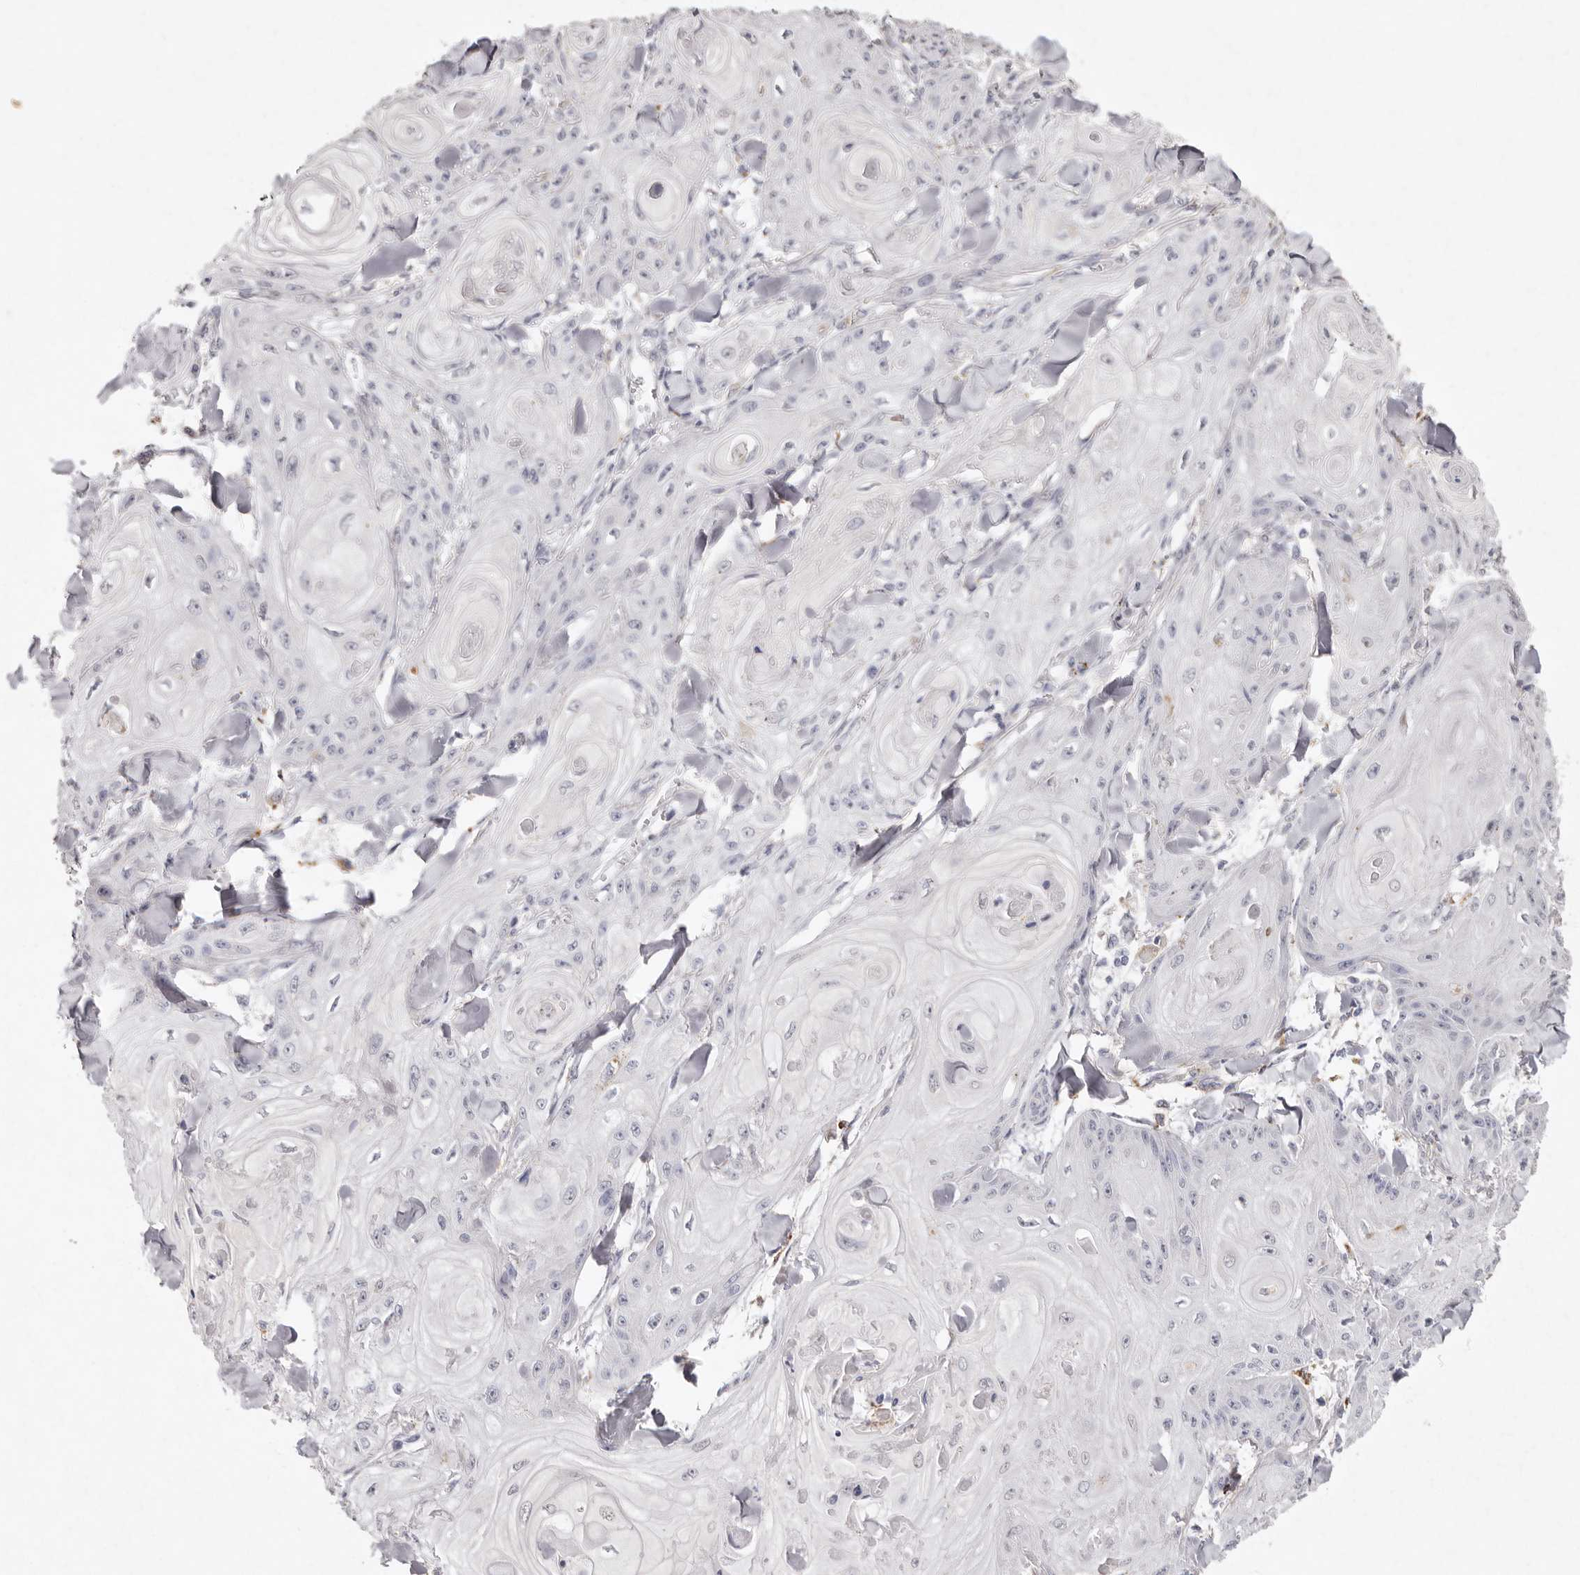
{"staining": {"intensity": "negative", "quantity": "none", "location": "none"}, "tissue": "skin cancer", "cell_type": "Tumor cells", "image_type": "cancer", "snomed": [{"axis": "morphology", "description": "Squamous cell carcinoma, NOS"}, {"axis": "topography", "description": "Skin"}], "caption": "Immunohistochemical staining of skin cancer demonstrates no significant positivity in tumor cells.", "gene": "FAM185A", "patient": {"sex": "male", "age": 74}}